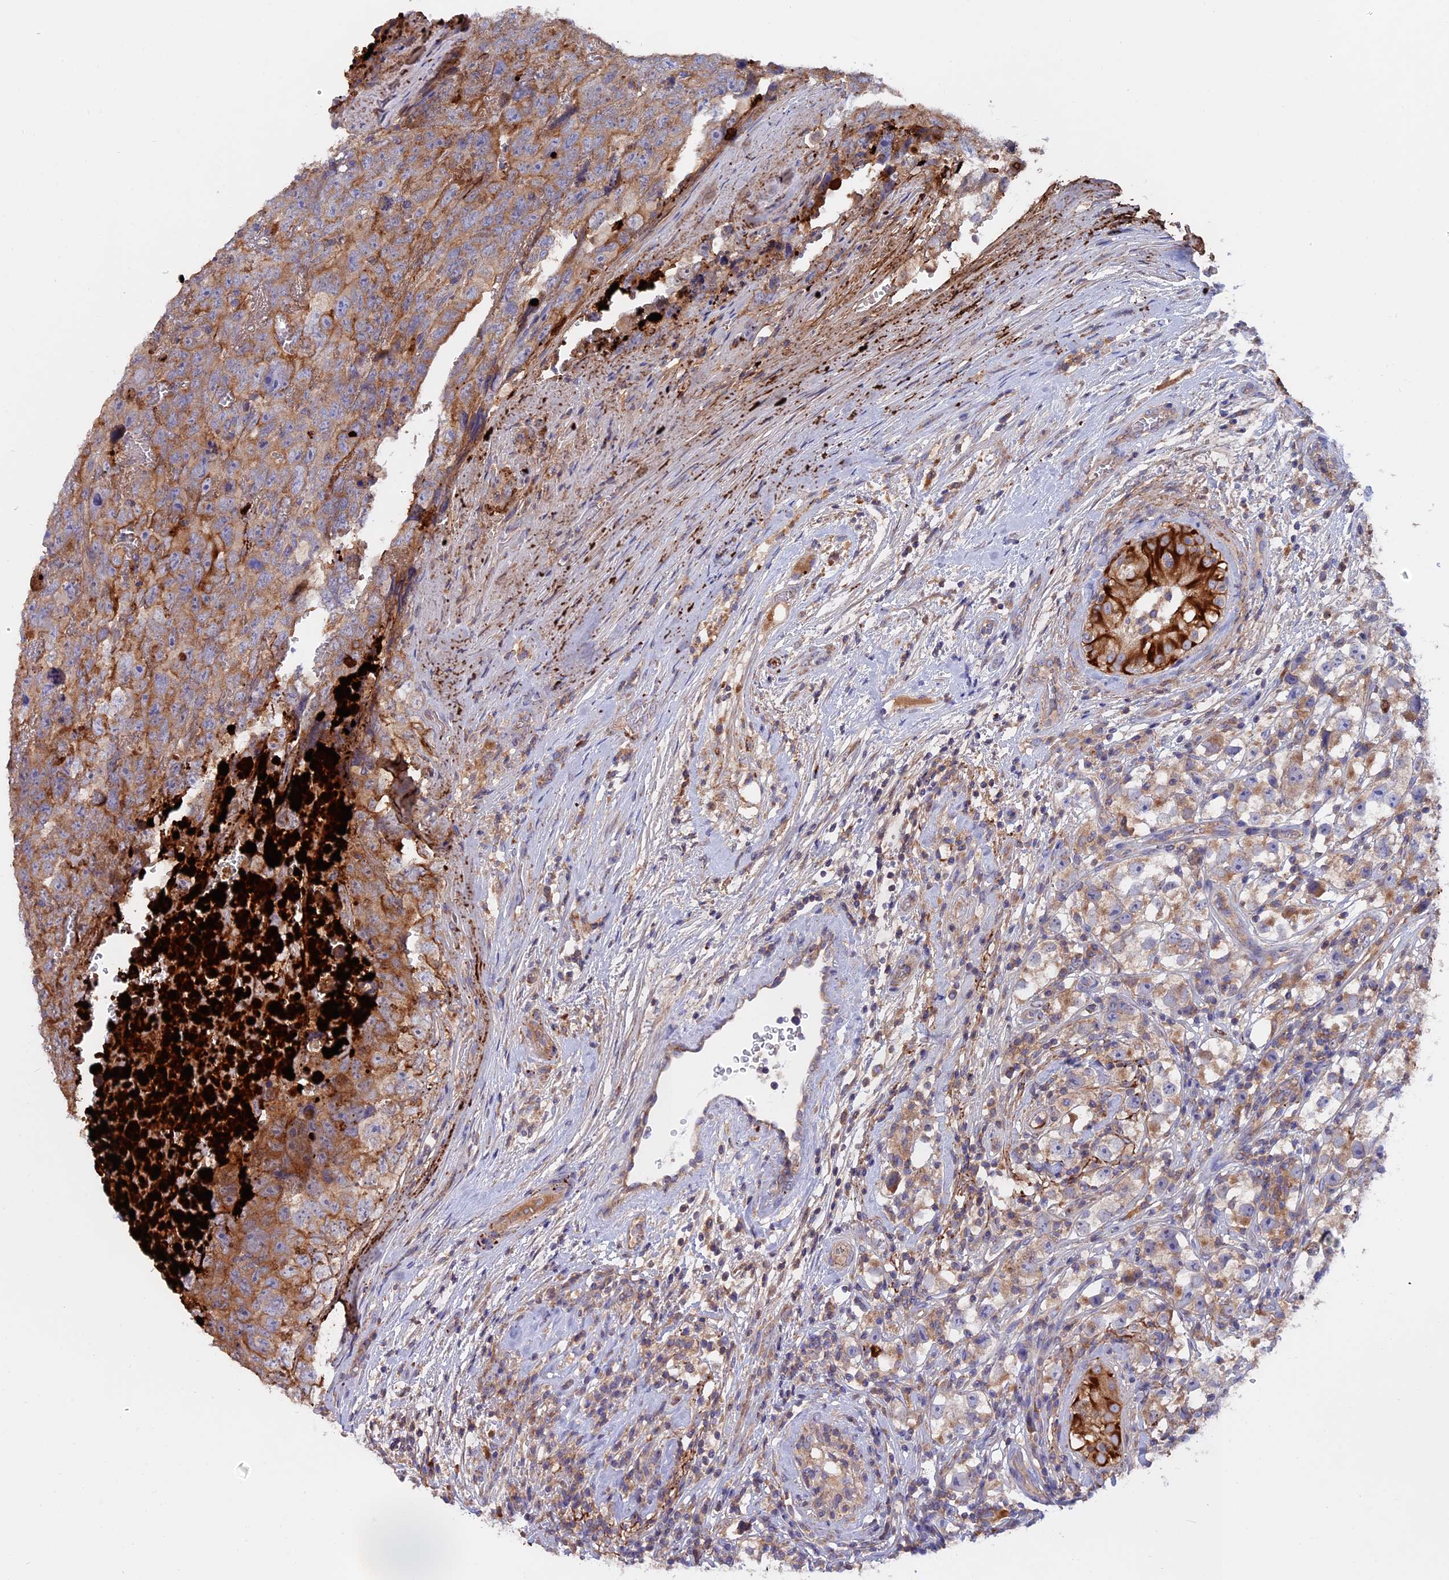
{"staining": {"intensity": "moderate", "quantity": "25%-75%", "location": "cytoplasmic/membranous"}, "tissue": "testis cancer", "cell_type": "Tumor cells", "image_type": "cancer", "snomed": [{"axis": "morphology", "description": "Carcinoma, Embryonal, NOS"}, {"axis": "topography", "description": "Testis"}], "caption": "Brown immunohistochemical staining in human testis embryonal carcinoma demonstrates moderate cytoplasmic/membranous expression in approximately 25%-75% of tumor cells.", "gene": "PTPN9", "patient": {"sex": "male", "age": 45}}